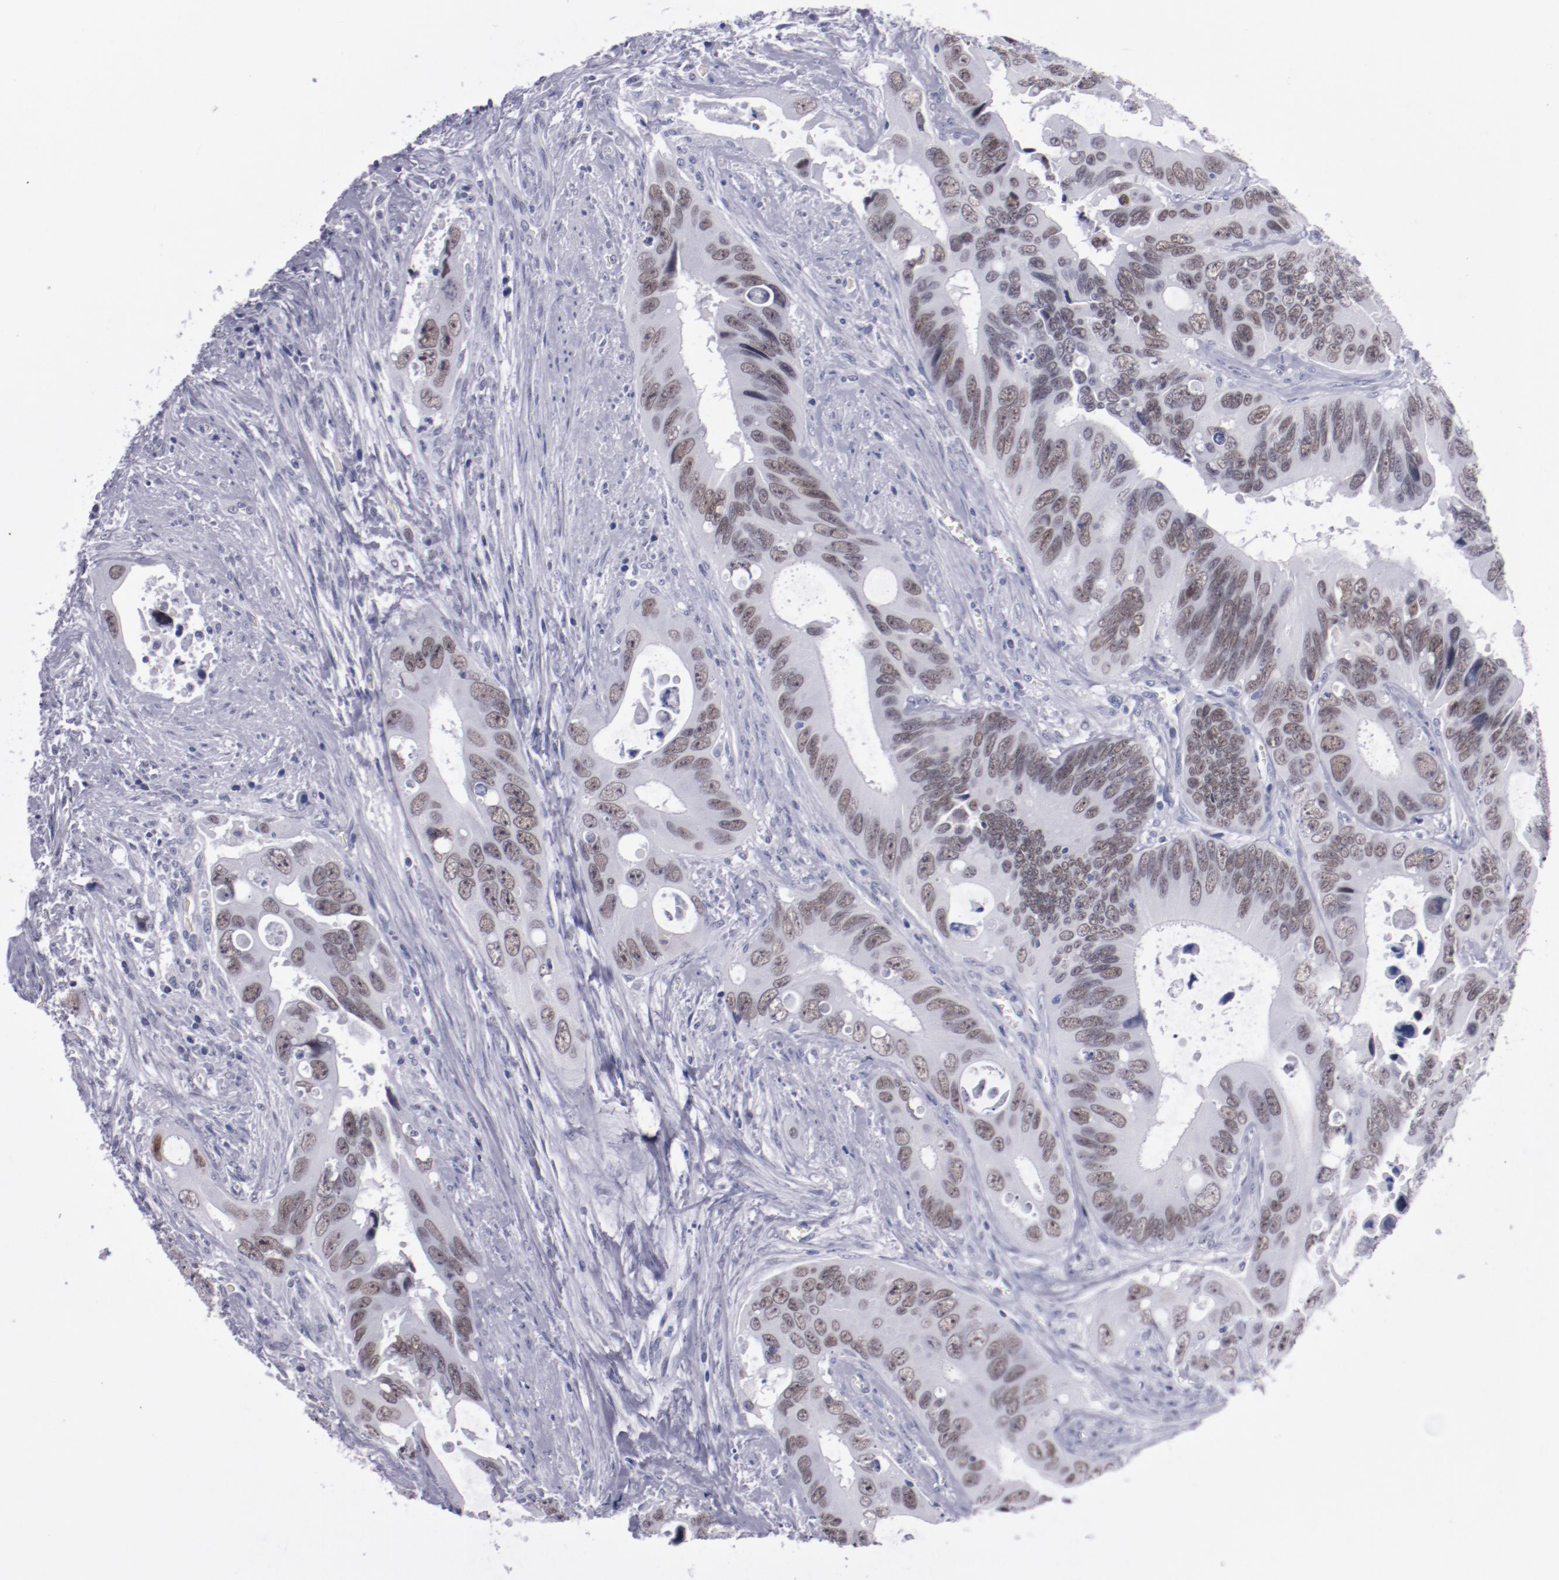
{"staining": {"intensity": "moderate", "quantity": ">75%", "location": "nuclear"}, "tissue": "colorectal cancer", "cell_type": "Tumor cells", "image_type": "cancer", "snomed": [{"axis": "morphology", "description": "Adenocarcinoma, NOS"}, {"axis": "topography", "description": "Rectum"}], "caption": "Tumor cells display moderate nuclear staining in approximately >75% of cells in colorectal cancer (adenocarcinoma). The protein is stained brown, and the nuclei are stained in blue (DAB IHC with brightfield microscopy, high magnification).", "gene": "HNF1B", "patient": {"sex": "male", "age": 70}}